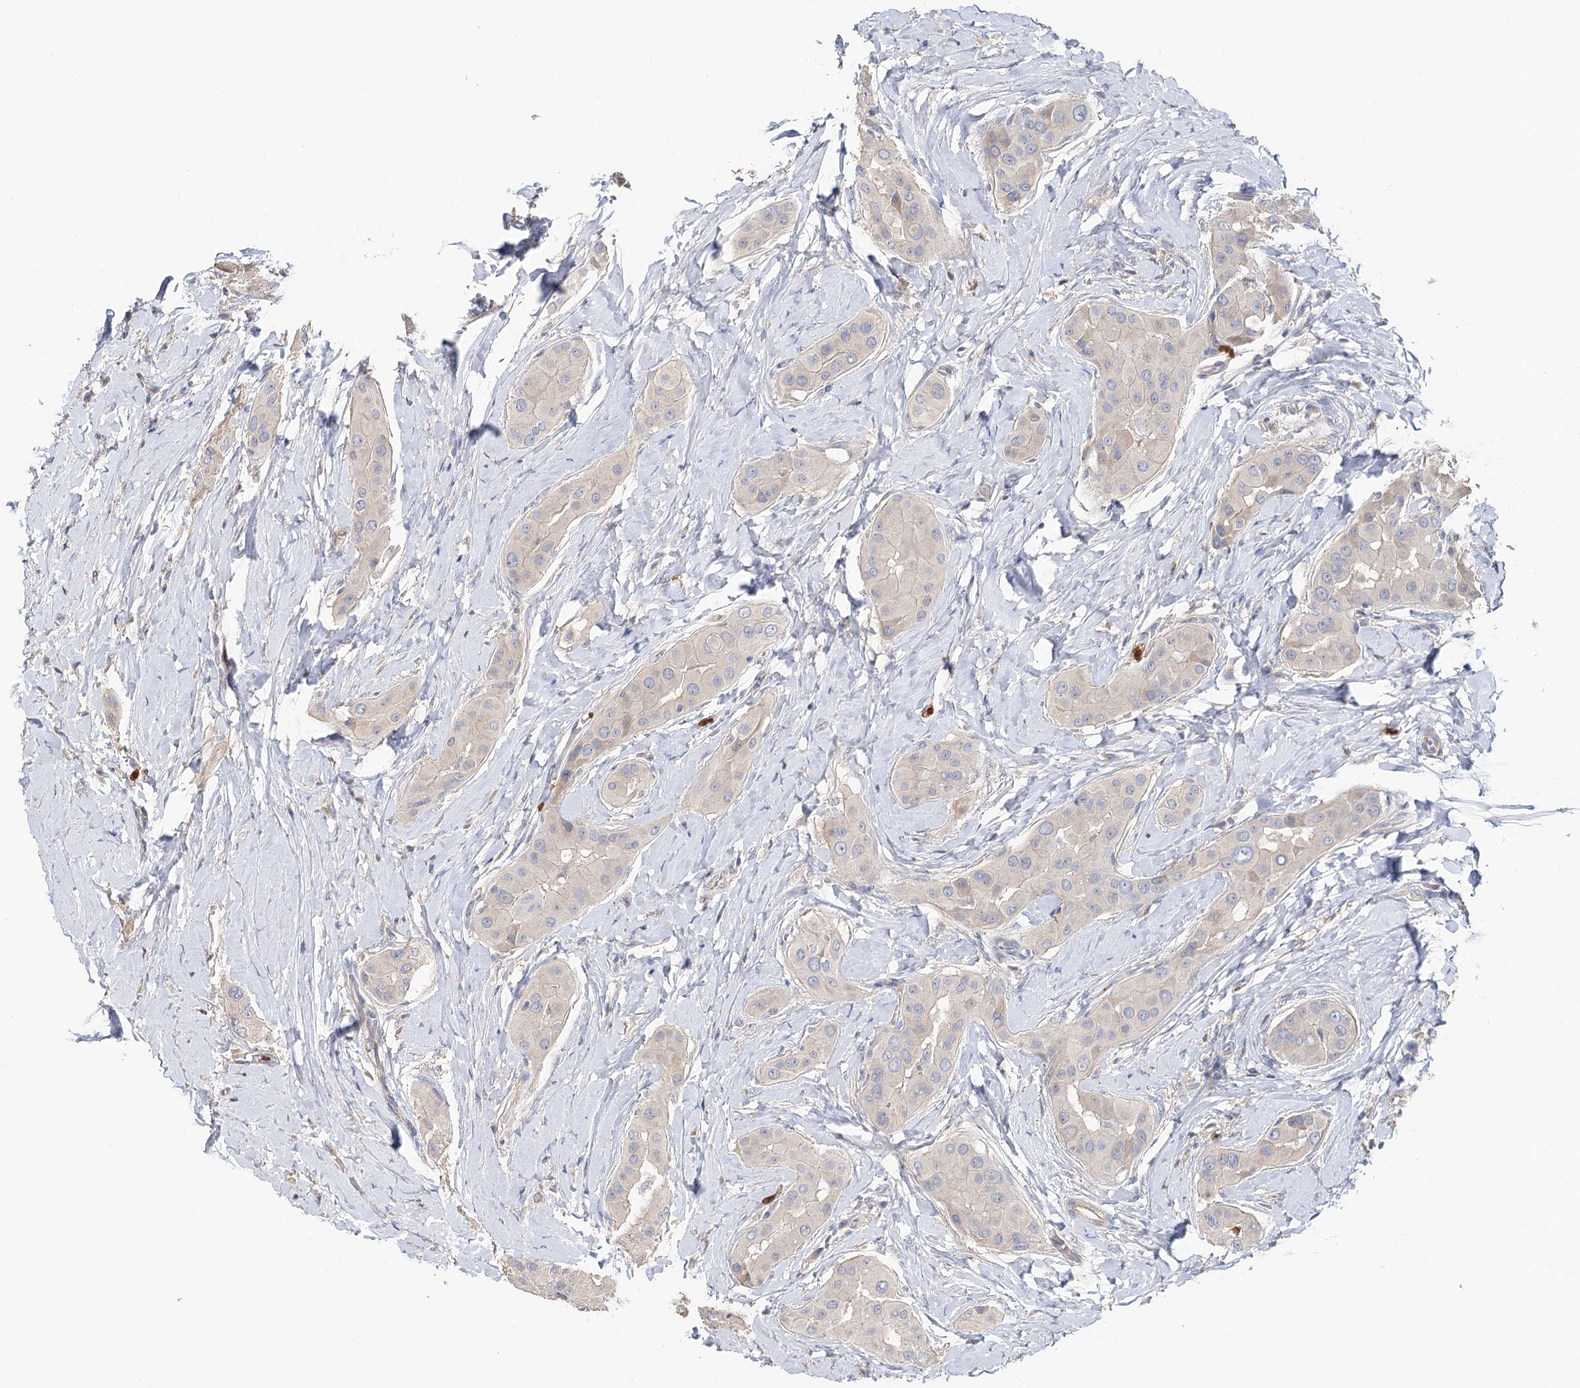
{"staining": {"intensity": "negative", "quantity": "none", "location": "none"}, "tissue": "thyroid cancer", "cell_type": "Tumor cells", "image_type": "cancer", "snomed": [{"axis": "morphology", "description": "Papillary adenocarcinoma, NOS"}, {"axis": "topography", "description": "Thyroid gland"}], "caption": "High power microscopy micrograph of an immunohistochemistry image of thyroid papillary adenocarcinoma, revealing no significant staining in tumor cells.", "gene": "EPB41L5", "patient": {"sex": "male", "age": 33}}